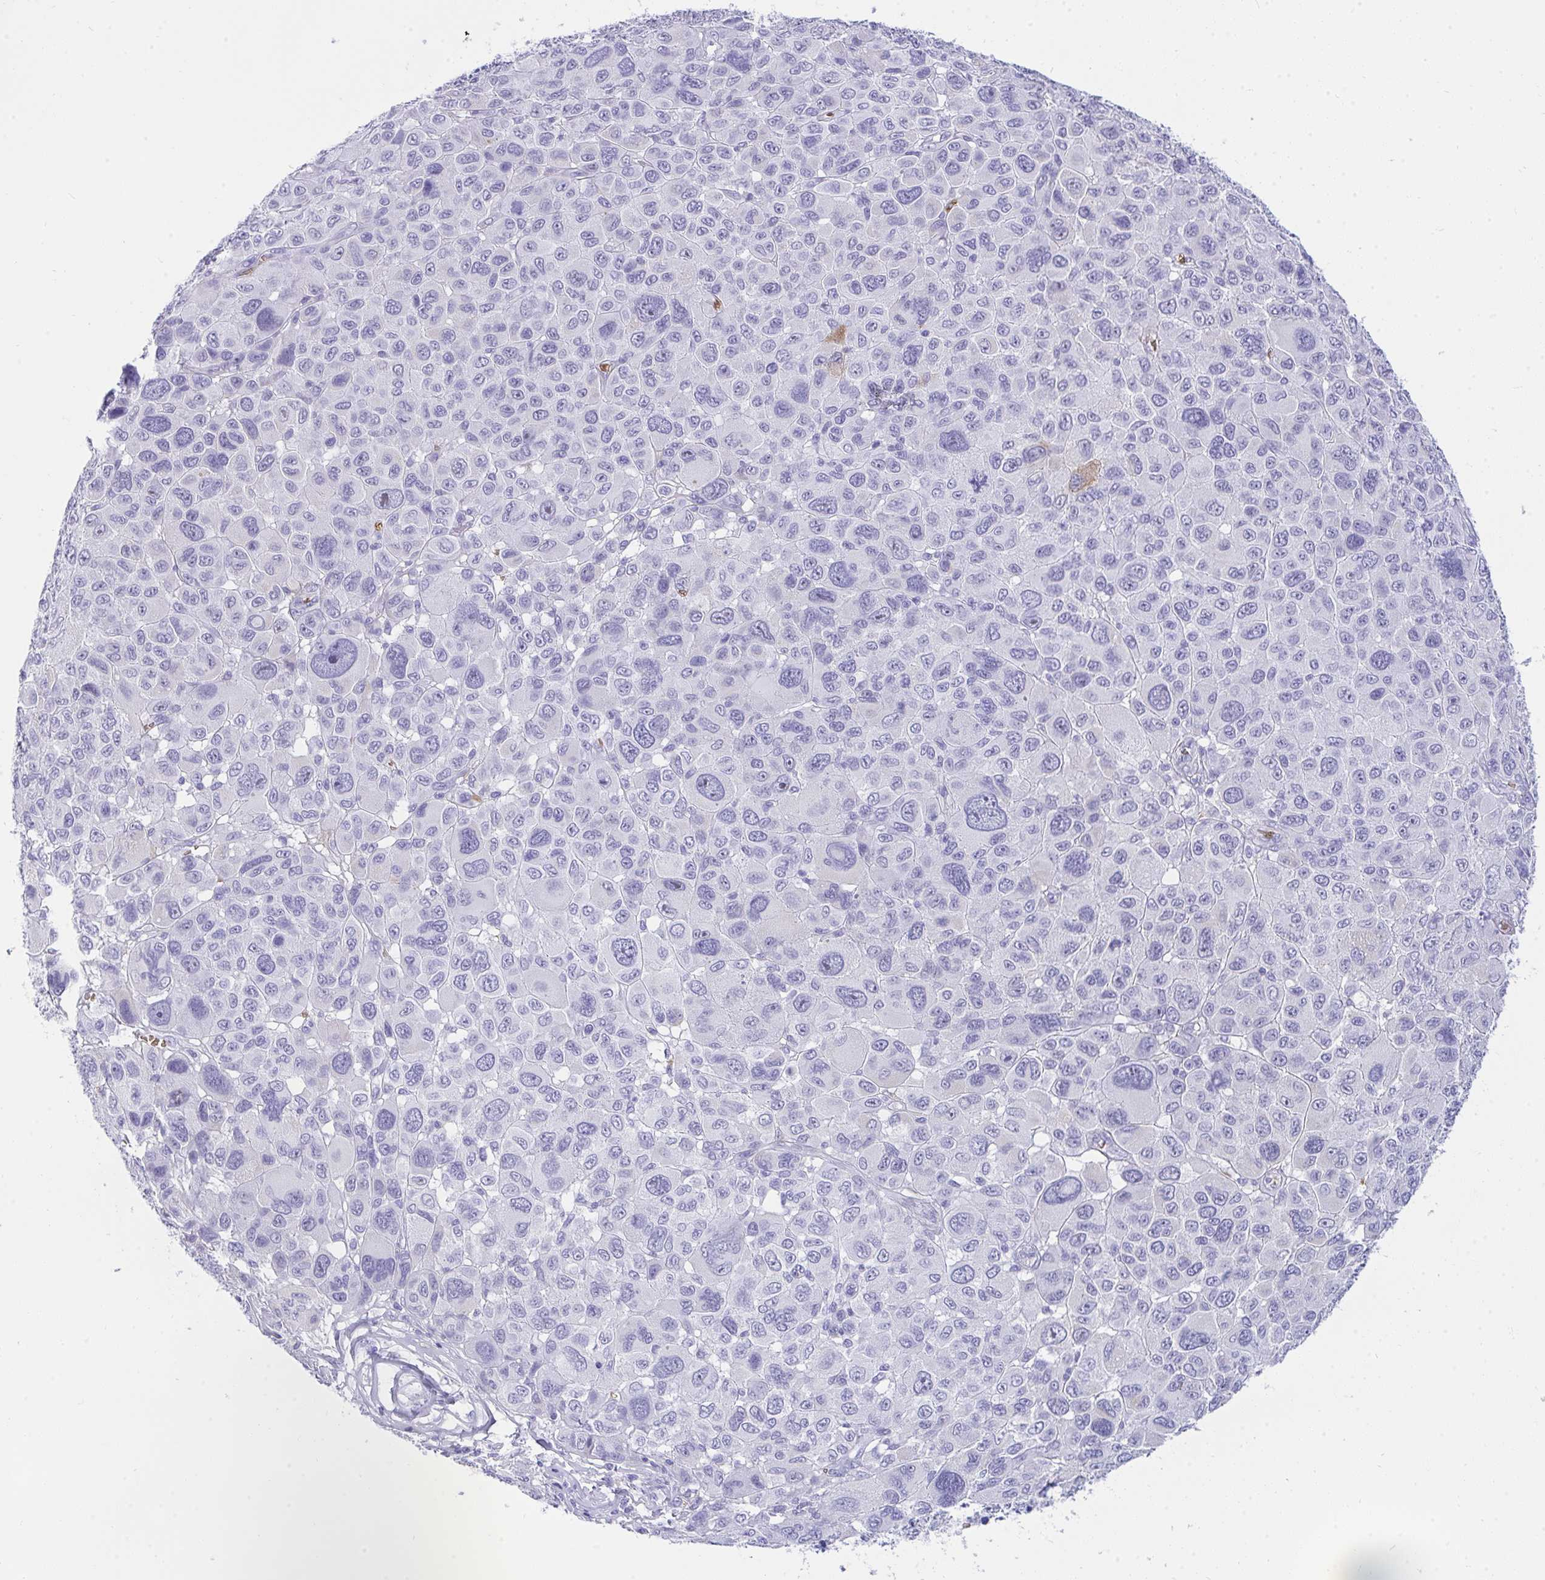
{"staining": {"intensity": "negative", "quantity": "none", "location": "none"}, "tissue": "melanoma", "cell_type": "Tumor cells", "image_type": "cancer", "snomed": [{"axis": "morphology", "description": "Malignant melanoma, NOS"}, {"axis": "topography", "description": "Skin"}], "caption": "An IHC image of melanoma is shown. There is no staining in tumor cells of melanoma.", "gene": "ANK1", "patient": {"sex": "female", "age": 66}}